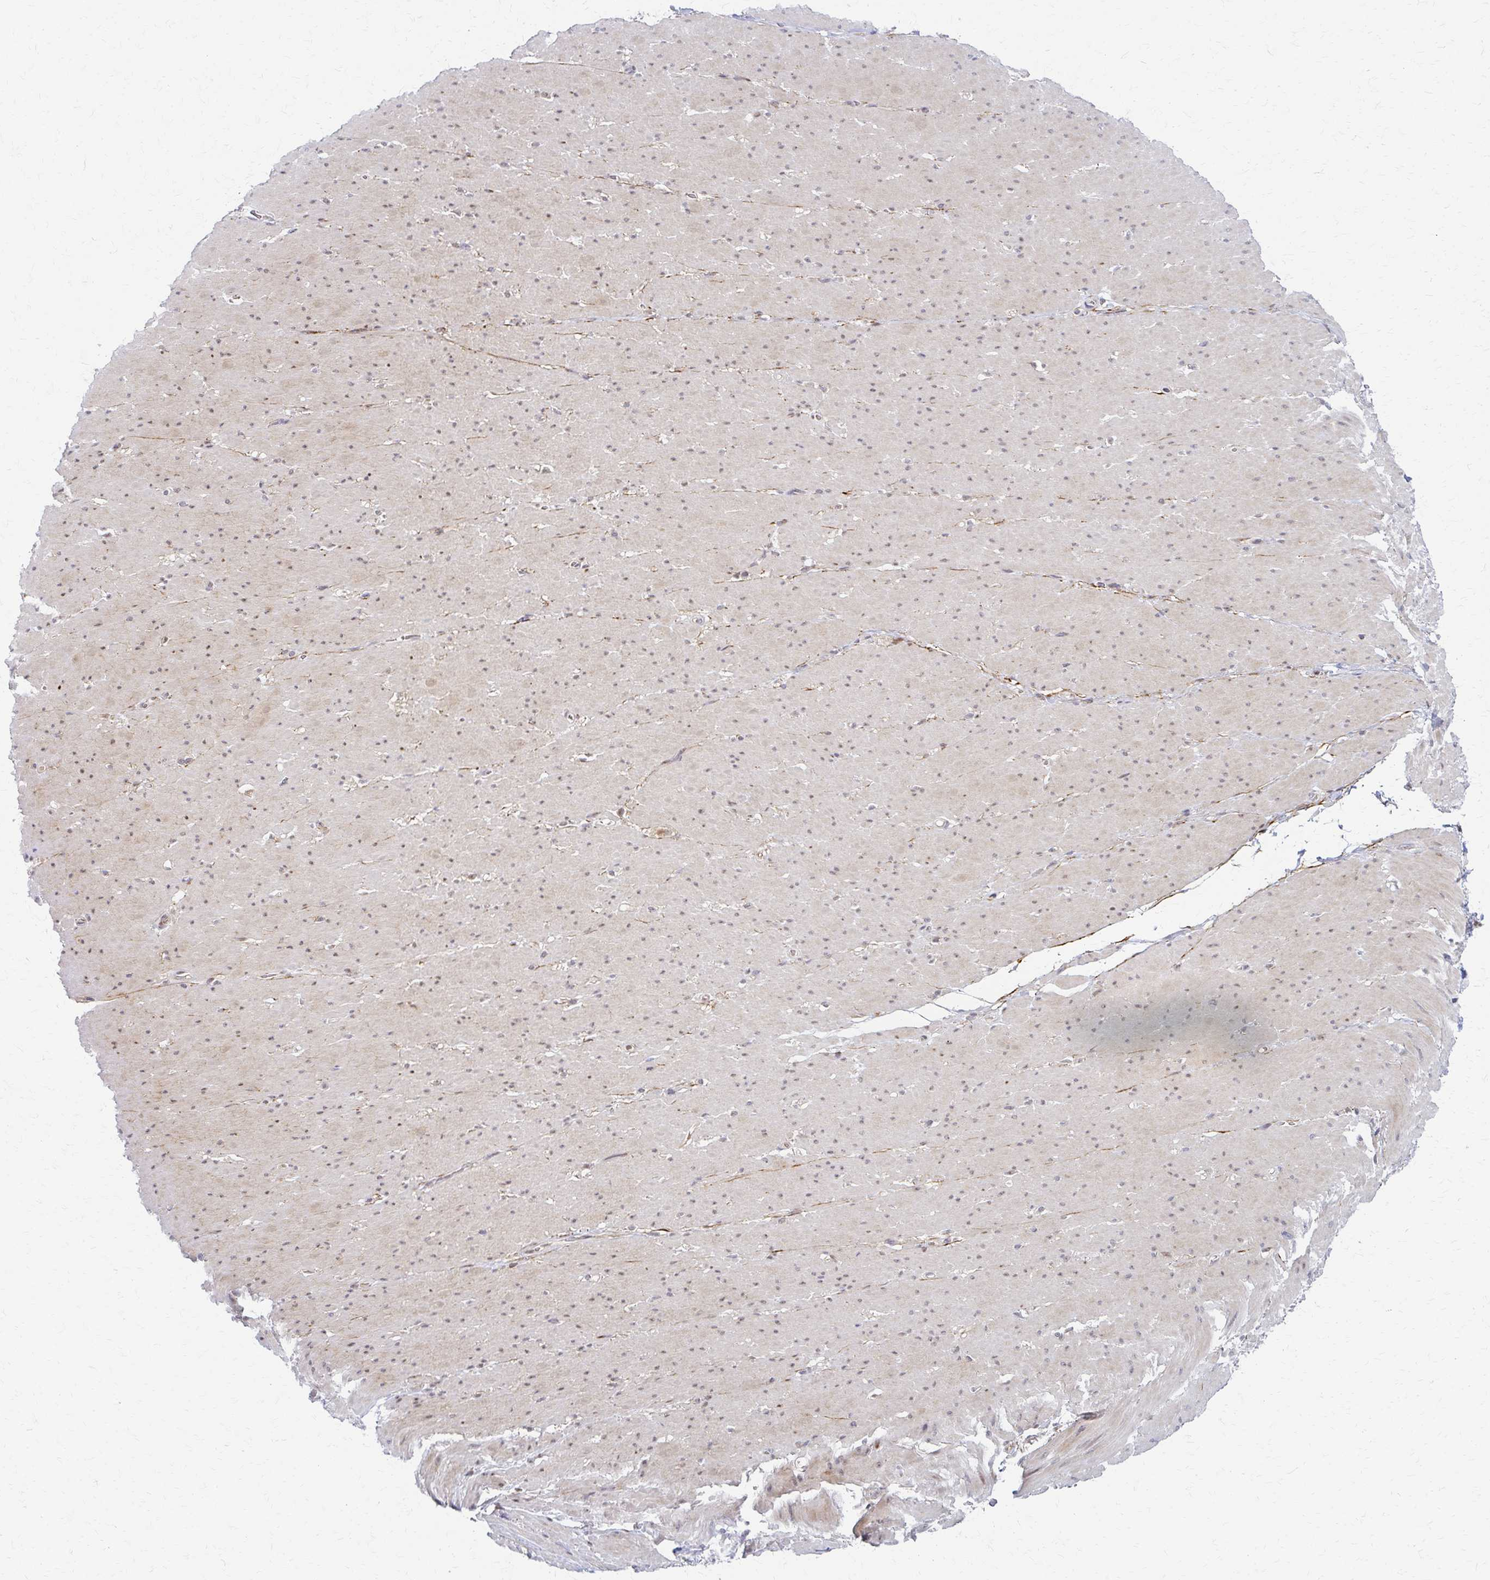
{"staining": {"intensity": "moderate", "quantity": "25%-75%", "location": "cytoplasmic/membranous,nuclear"}, "tissue": "smooth muscle", "cell_type": "Smooth muscle cells", "image_type": "normal", "snomed": [{"axis": "morphology", "description": "Normal tissue, NOS"}, {"axis": "topography", "description": "Smooth muscle"}, {"axis": "topography", "description": "Rectum"}], "caption": "An image showing moderate cytoplasmic/membranous,nuclear staining in about 25%-75% of smooth muscle cells in benign smooth muscle, as visualized by brown immunohistochemical staining.", "gene": "PSMD7", "patient": {"sex": "male", "age": 53}}